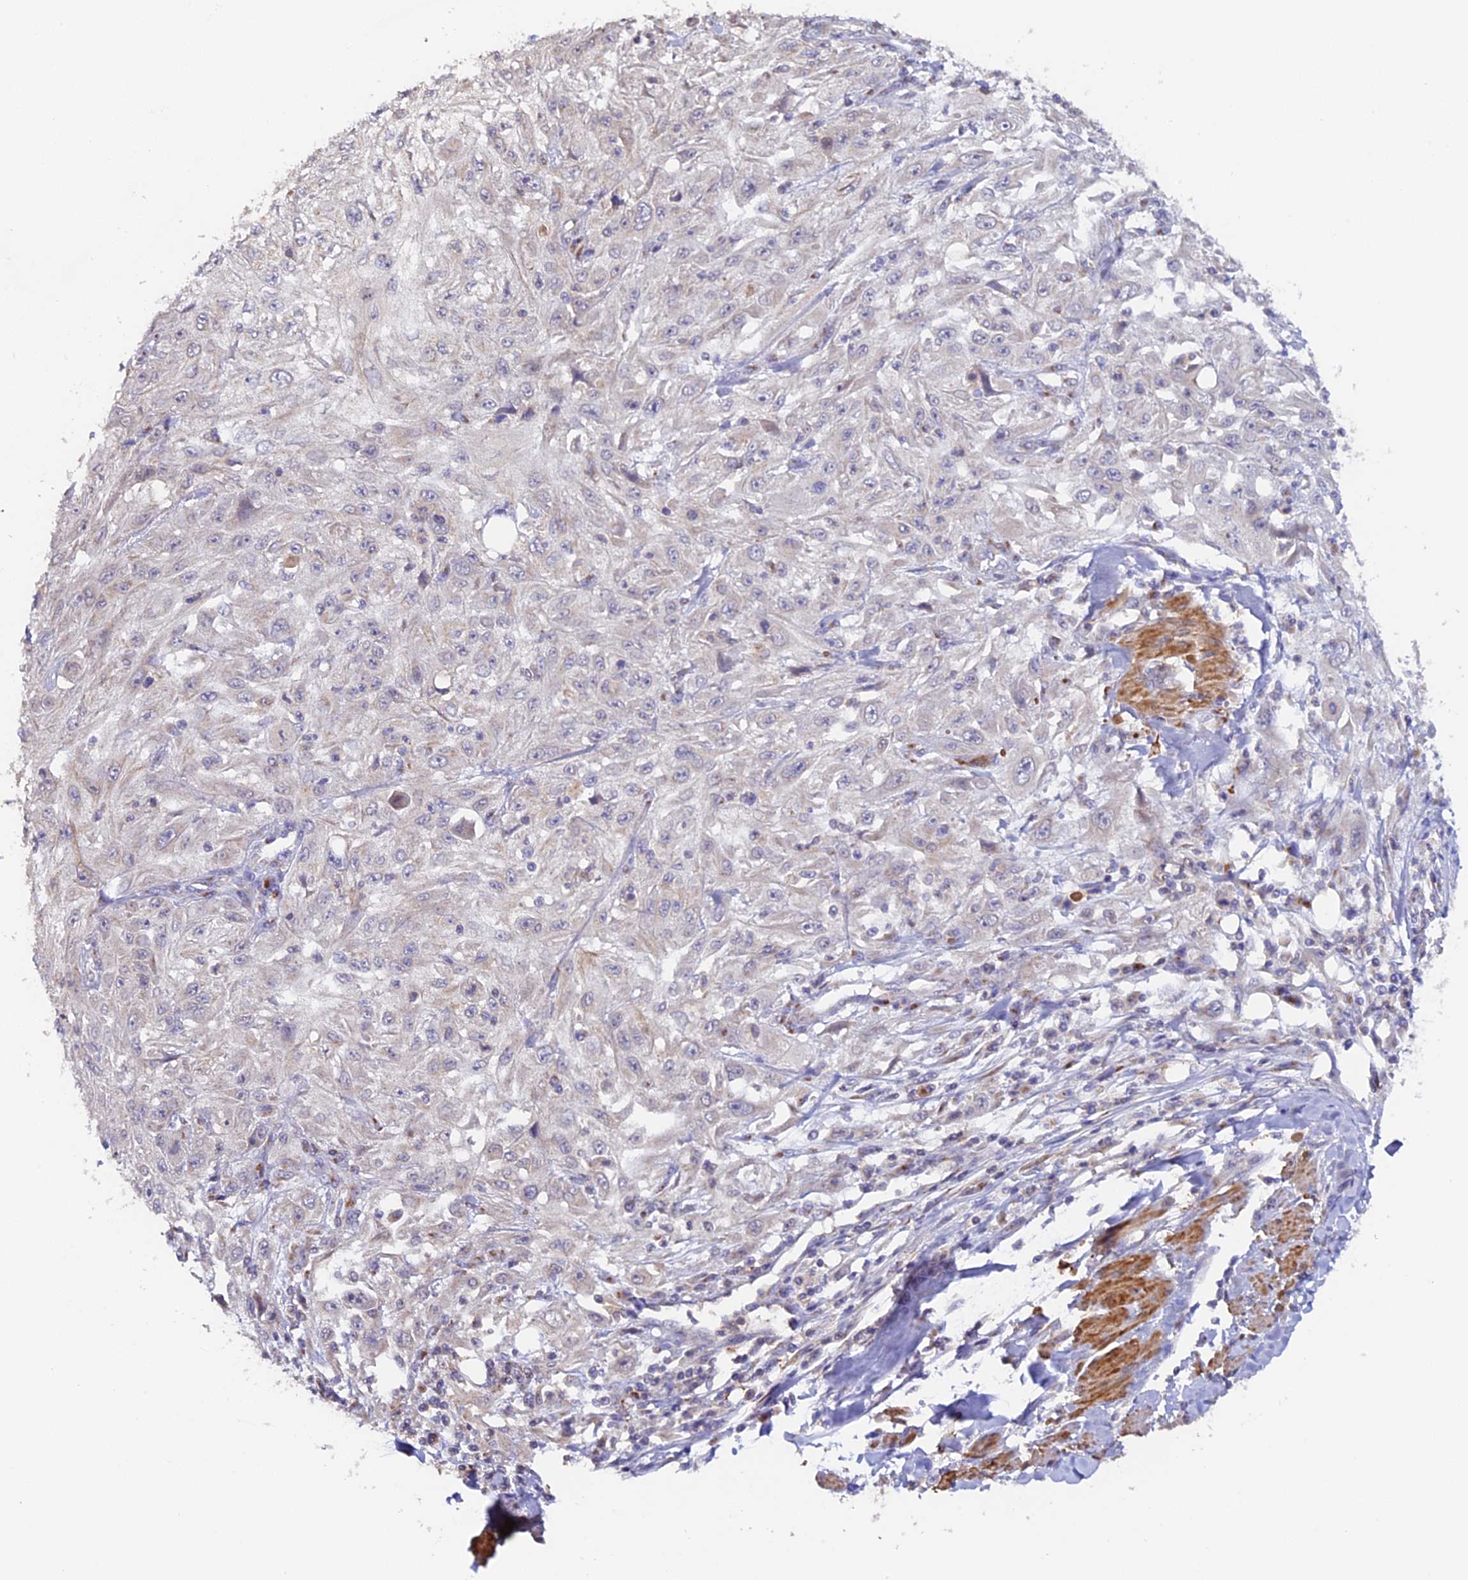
{"staining": {"intensity": "negative", "quantity": "none", "location": "none"}, "tissue": "skin cancer", "cell_type": "Tumor cells", "image_type": "cancer", "snomed": [{"axis": "morphology", "description": "Squamous cell carcinoma, NOS"}, {"axis": "topography", "description": "Skin"}], "caption": "Human skin cancer (squamous cell carcinoma) stained for a protein using immunohistochemistry (IHC) shows no positivity in tumor cells.", "gene": "TANGO6", "patient": {"sex": "male", "age": 75}}